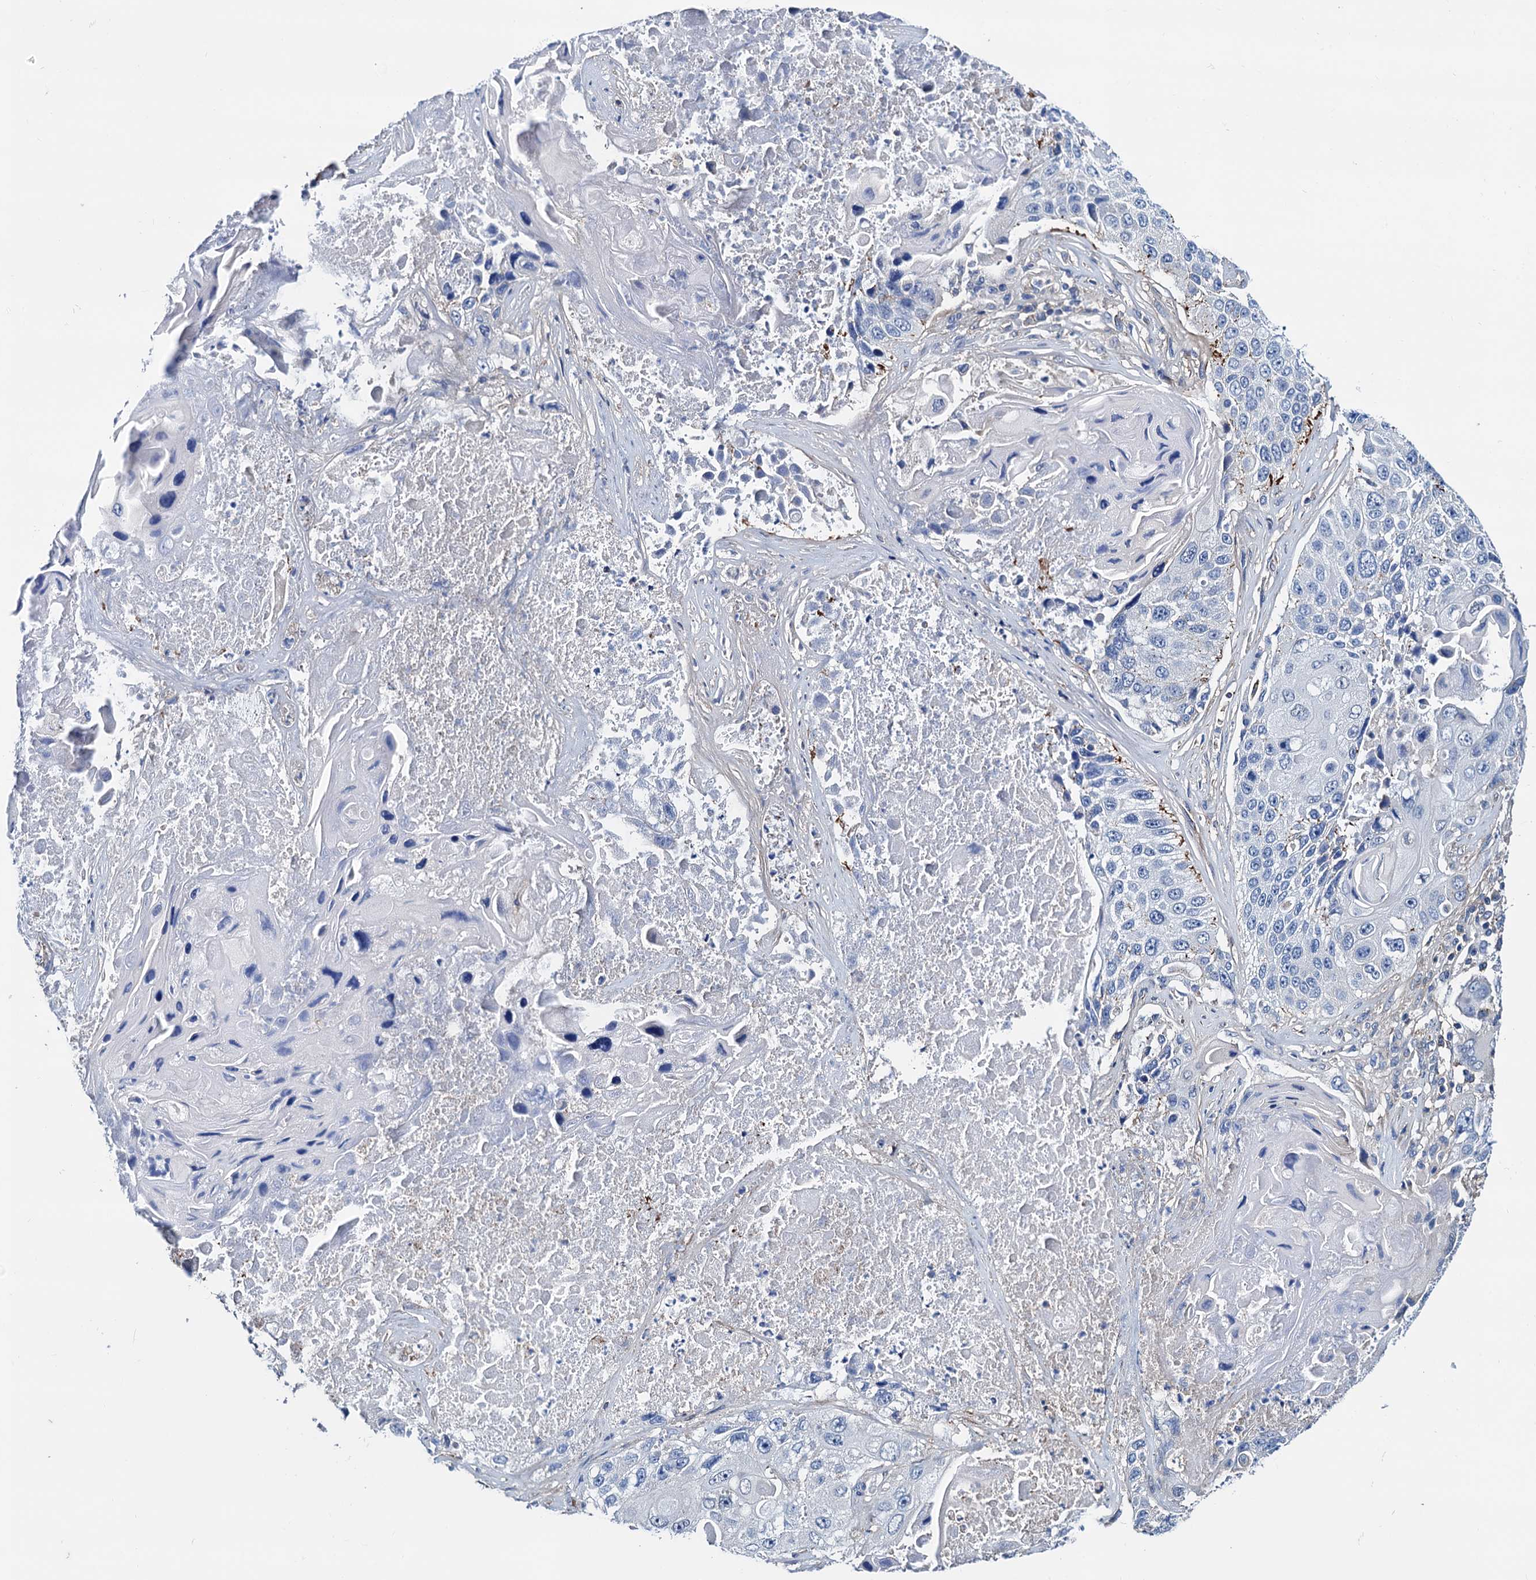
{"staining": {"intensity": "negative", "quantity": "none", "location": "none"}, "tissue": "lung cancer", "cell_type": "Tumor cells", "image_type": "cancer", "snomed": [{"axis": "morphology", "description": "Squamous cell carcinoma, NOS"}, {"axis": "topography", "description": "Lung"}], "caption": "This image is of squamous cell carcinoma (lung) stained with immunohistochemistry to label a protein in brown with the nuclei are counter-stained blue. There is no staining in tumor cells. (Immunohistochemistry (ihc), brightfield microscopy, high magnification).", "gene": "GCOM1", "patient": {"sex": "male", "age": 61}}